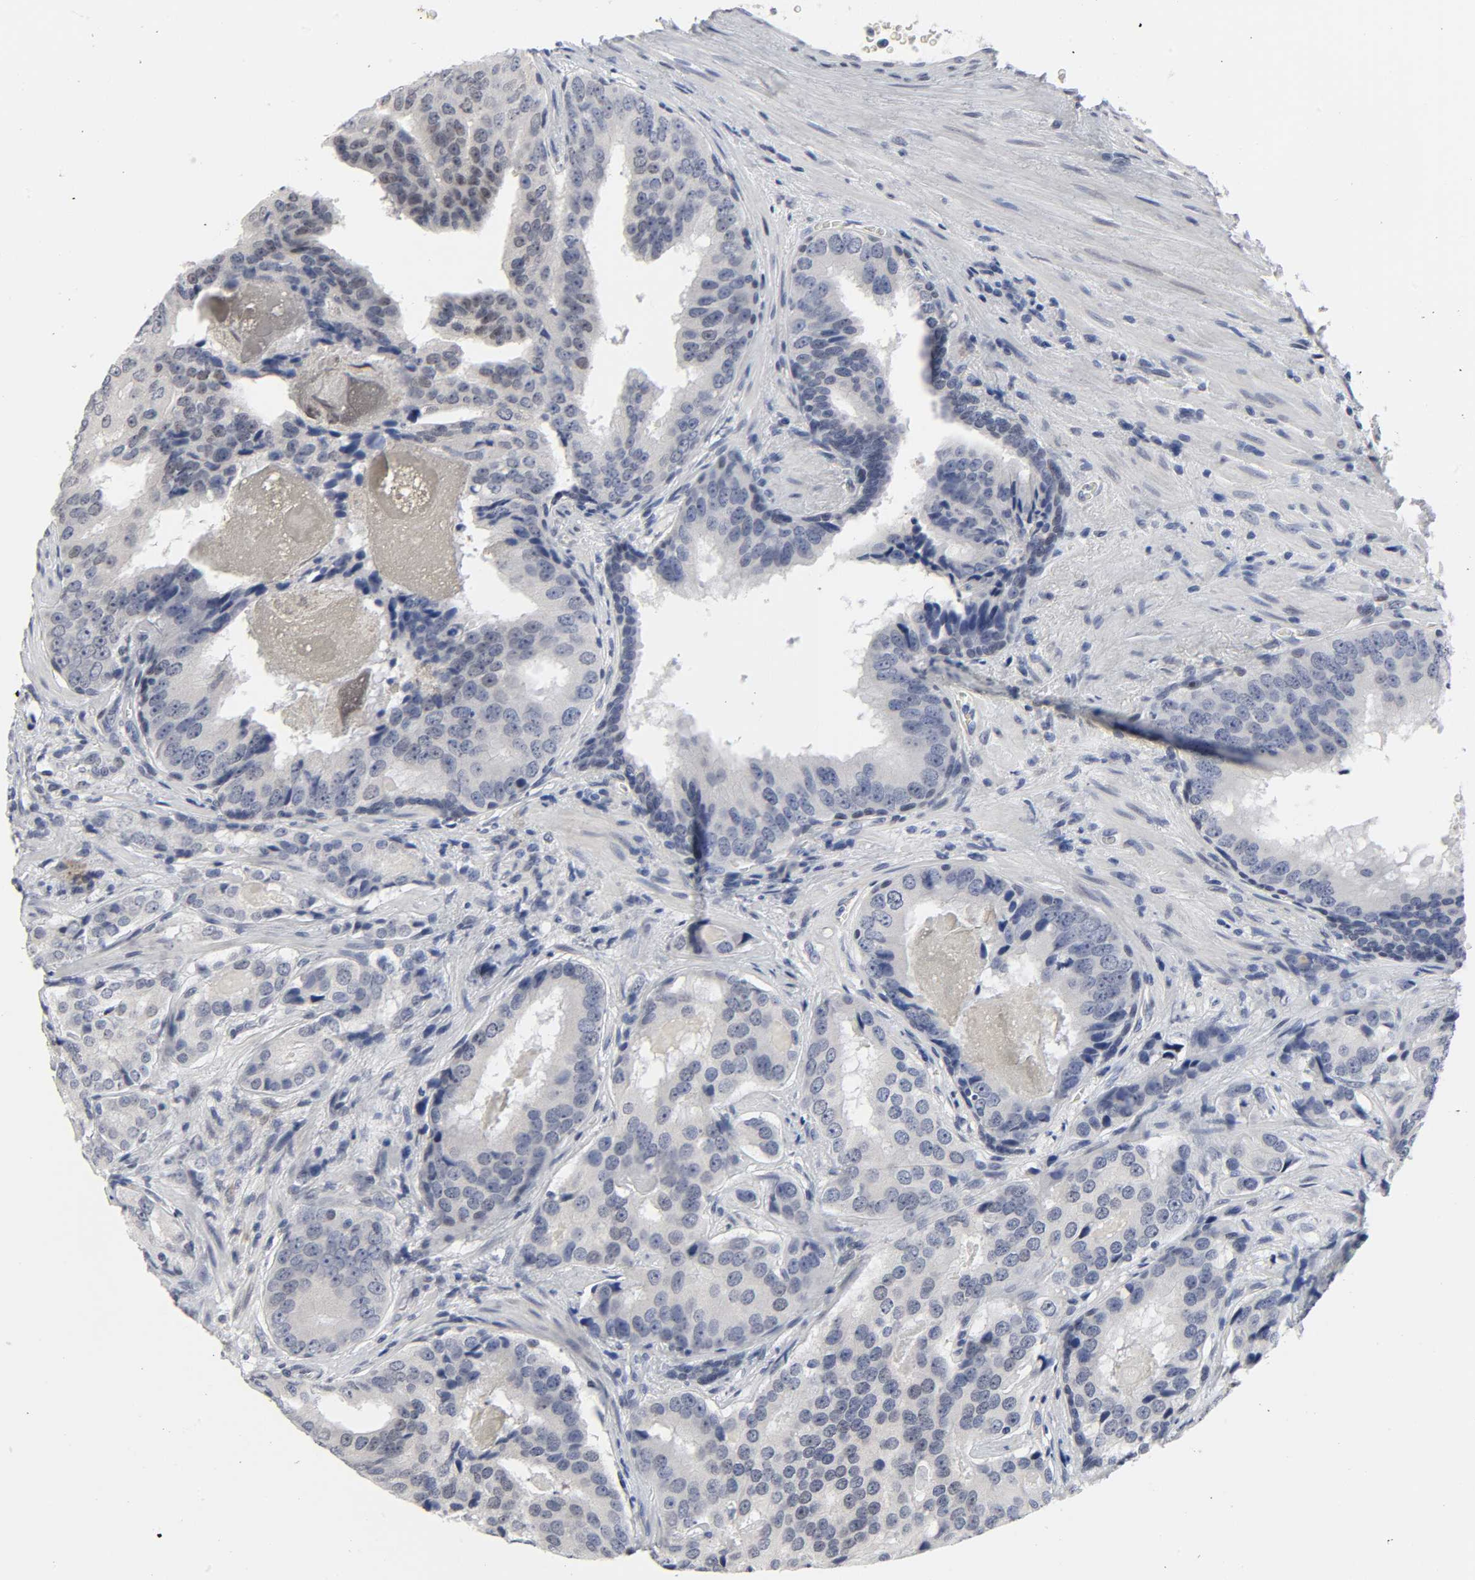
{"staining": {"intensity": "negative", "quantity": "none", "location": "none"}, "tissue": "prostate cancer", "cell_type": "Tumor cells", "image_type": "cancer", "snomed": [{"axis": "morphology", "description": "Adenocarcinoma, High grade"}, {"axis": "topography", "description": "Prostate"}], "caption": "This is a micrograph of IHC staining of prostate cancer, which shows no staining in tumor cells.", "gene": "SALL2", "patient": {"sex": "male", "age": 58}}